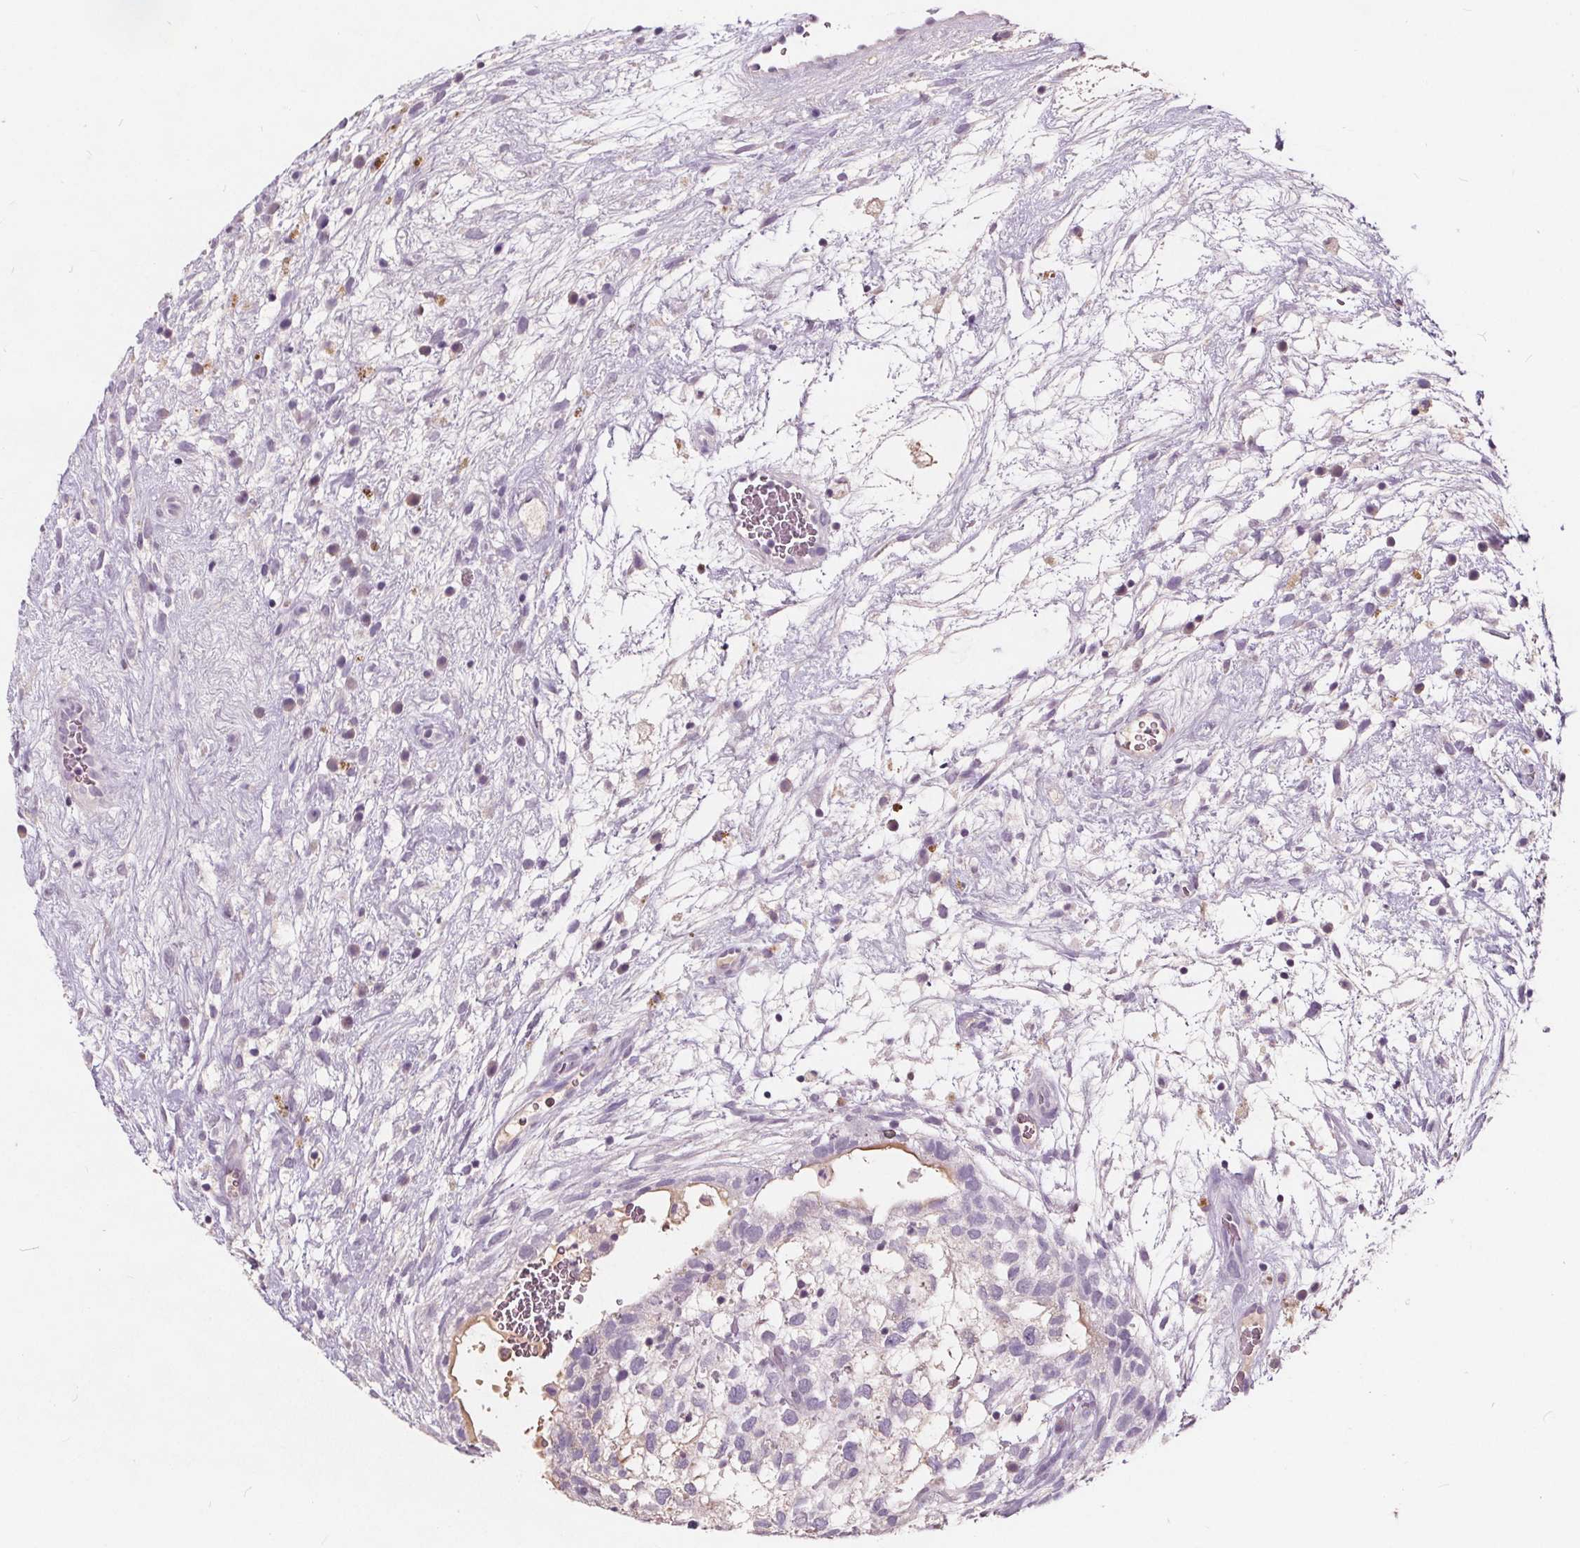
{"staining": {"intensity": "negative", "quantity": "none", "location": "none"}, "tissue": "testis cancer", "cell_type": "Tumor cells", "image_type": "cancer", "snomed": [{"axis": "morphology", "description": "Normal tissue, NOS"}, {"axis": "morphology", "description": "Carcinoma, Embryonal, NOS"}, {"axis": "topography", "description": "Testis"}], "caption": "The micrograph shows no significant expression in tumor cells of testis cancer (embryonal carcinoma).", "gene": "PLA2G2E", "patient": {"sex": "male", "age": 32}}